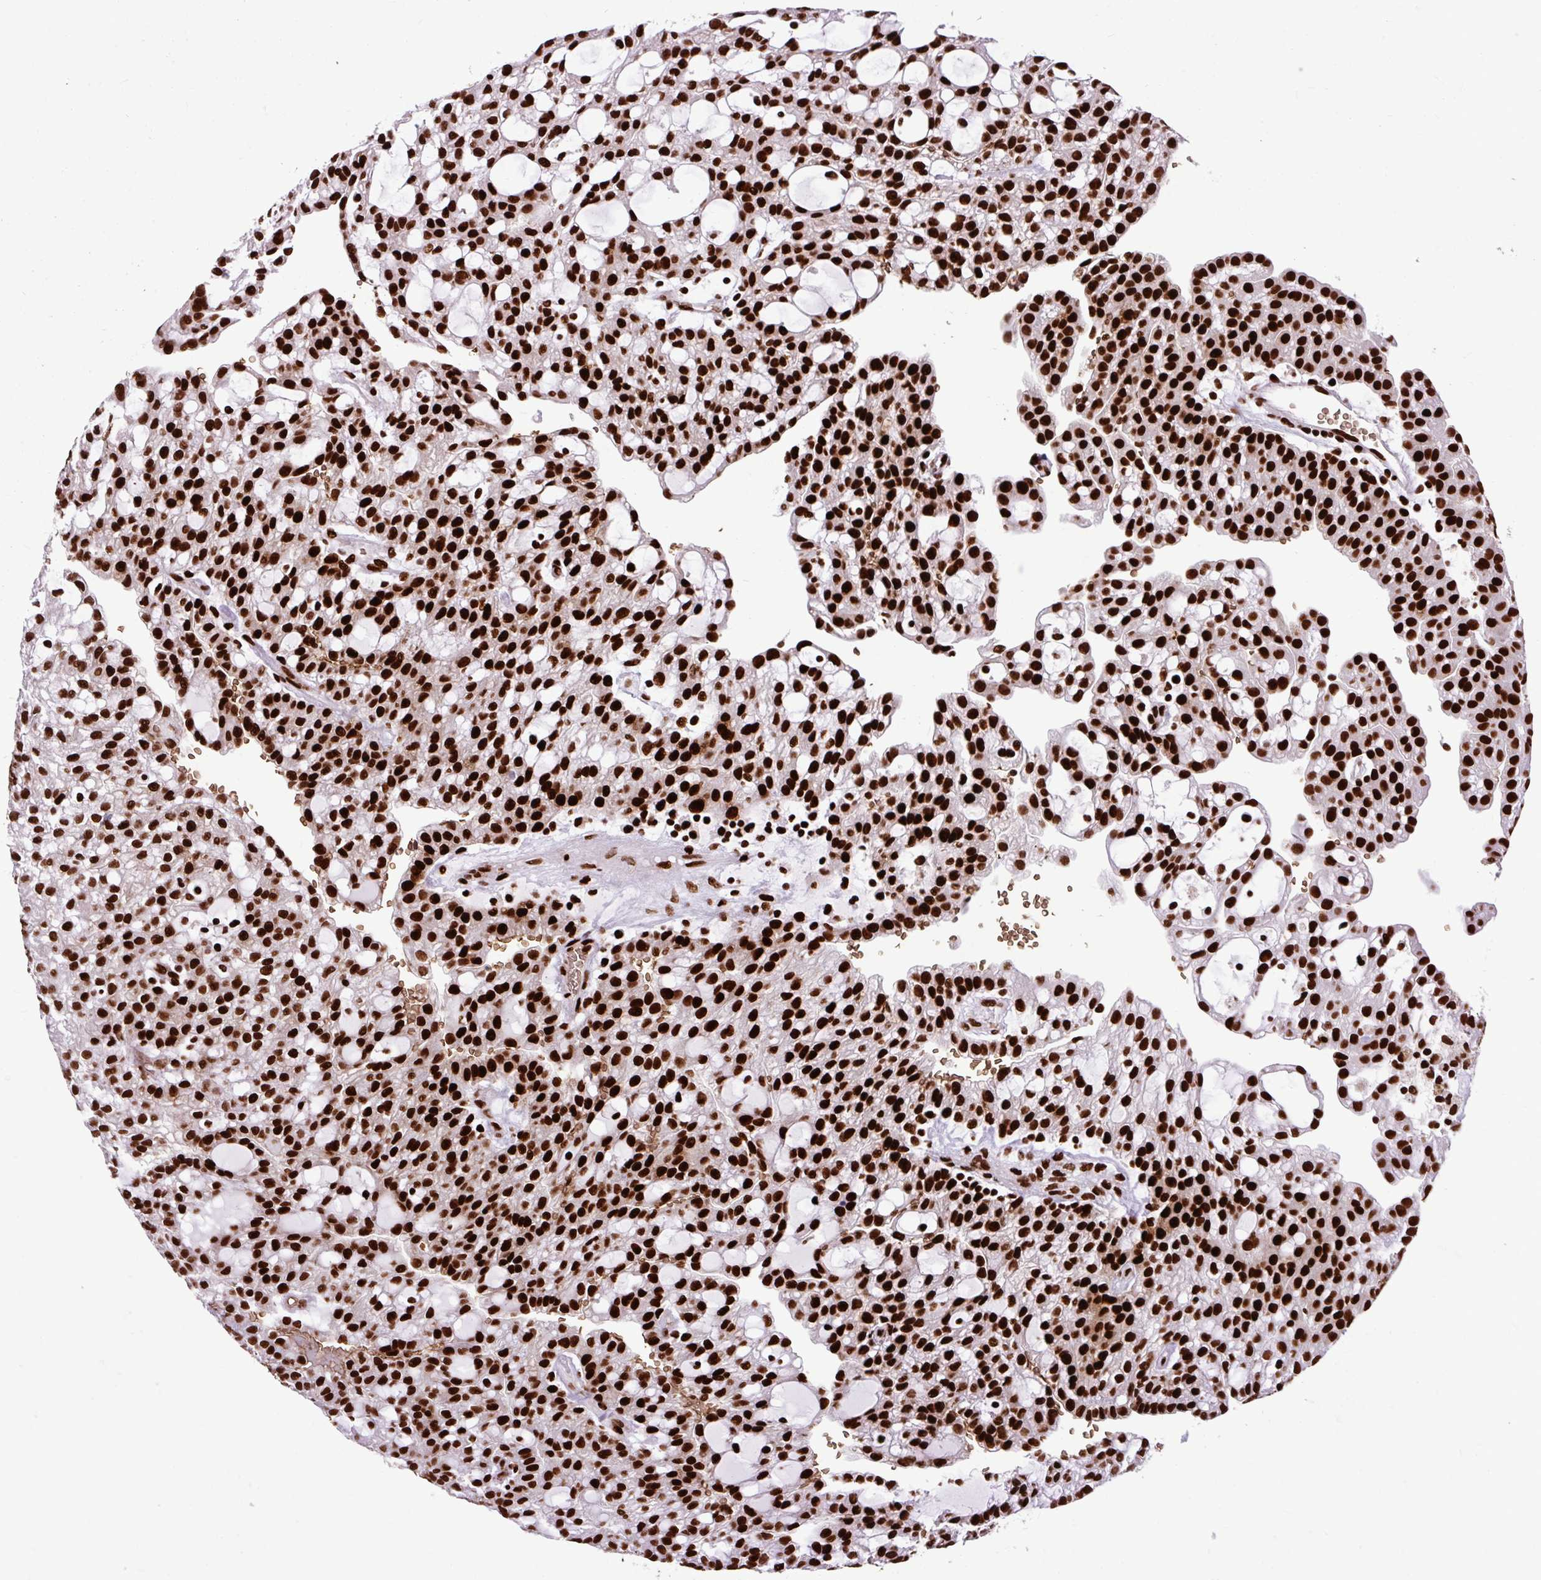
{"staining": {"intensity": "strong", "quantity": ">75%", "location": "nuclear"}, "tissue": "renal cancer", "cell_type": "Tumor cells", "image_type": "cancer", "snomed": [{"axis": "morphology", "description": "Adenocarcinoma, NOS"}, {"axis": "topography", "description": "Kidney"}], "caption": "Immunohistochemical staining of human renal cancer shows high levels of strong nuclear protein staining in about >75% of tumor cells.", "gene": "FUS", "patient": {"sex": "male", "age": 63}}